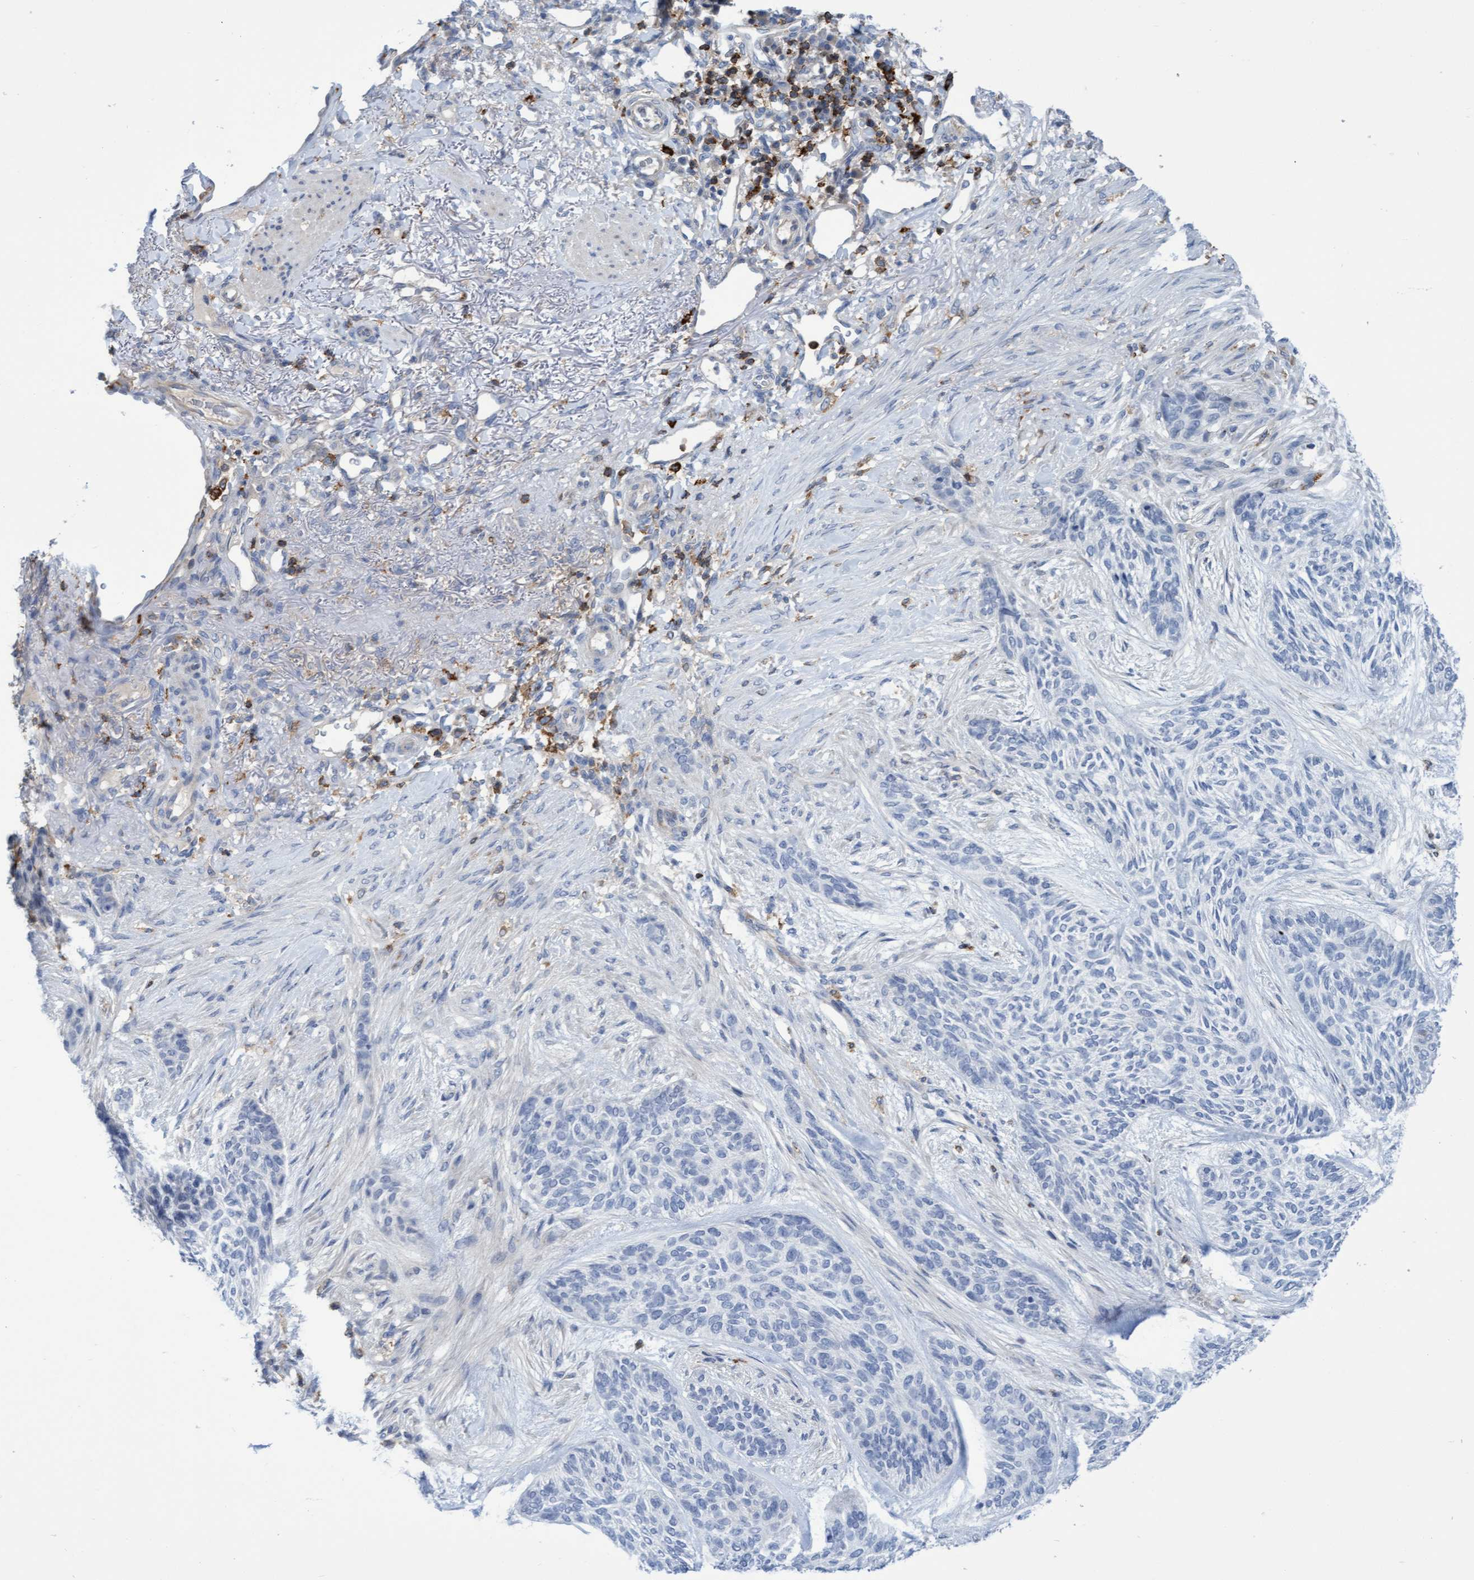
{"staining": {"intensity": "negative", "quantity": "none", "location": "none"}, "tissue": "skin cancer", "cell_type": "Tumor cells", "image_type": "cancer", "snomed": [{"axis": "morphology", "description": "Basal cell carcinoma"}, {"axis": "topography", "description": "Skin"}], "caption": "Immunohistochemical staining of basal cell carcinoma (skin) shows no significant staining in tumor cells.", "gene": "FNBP1", "patient": {"sex": "male", "age": 55}}